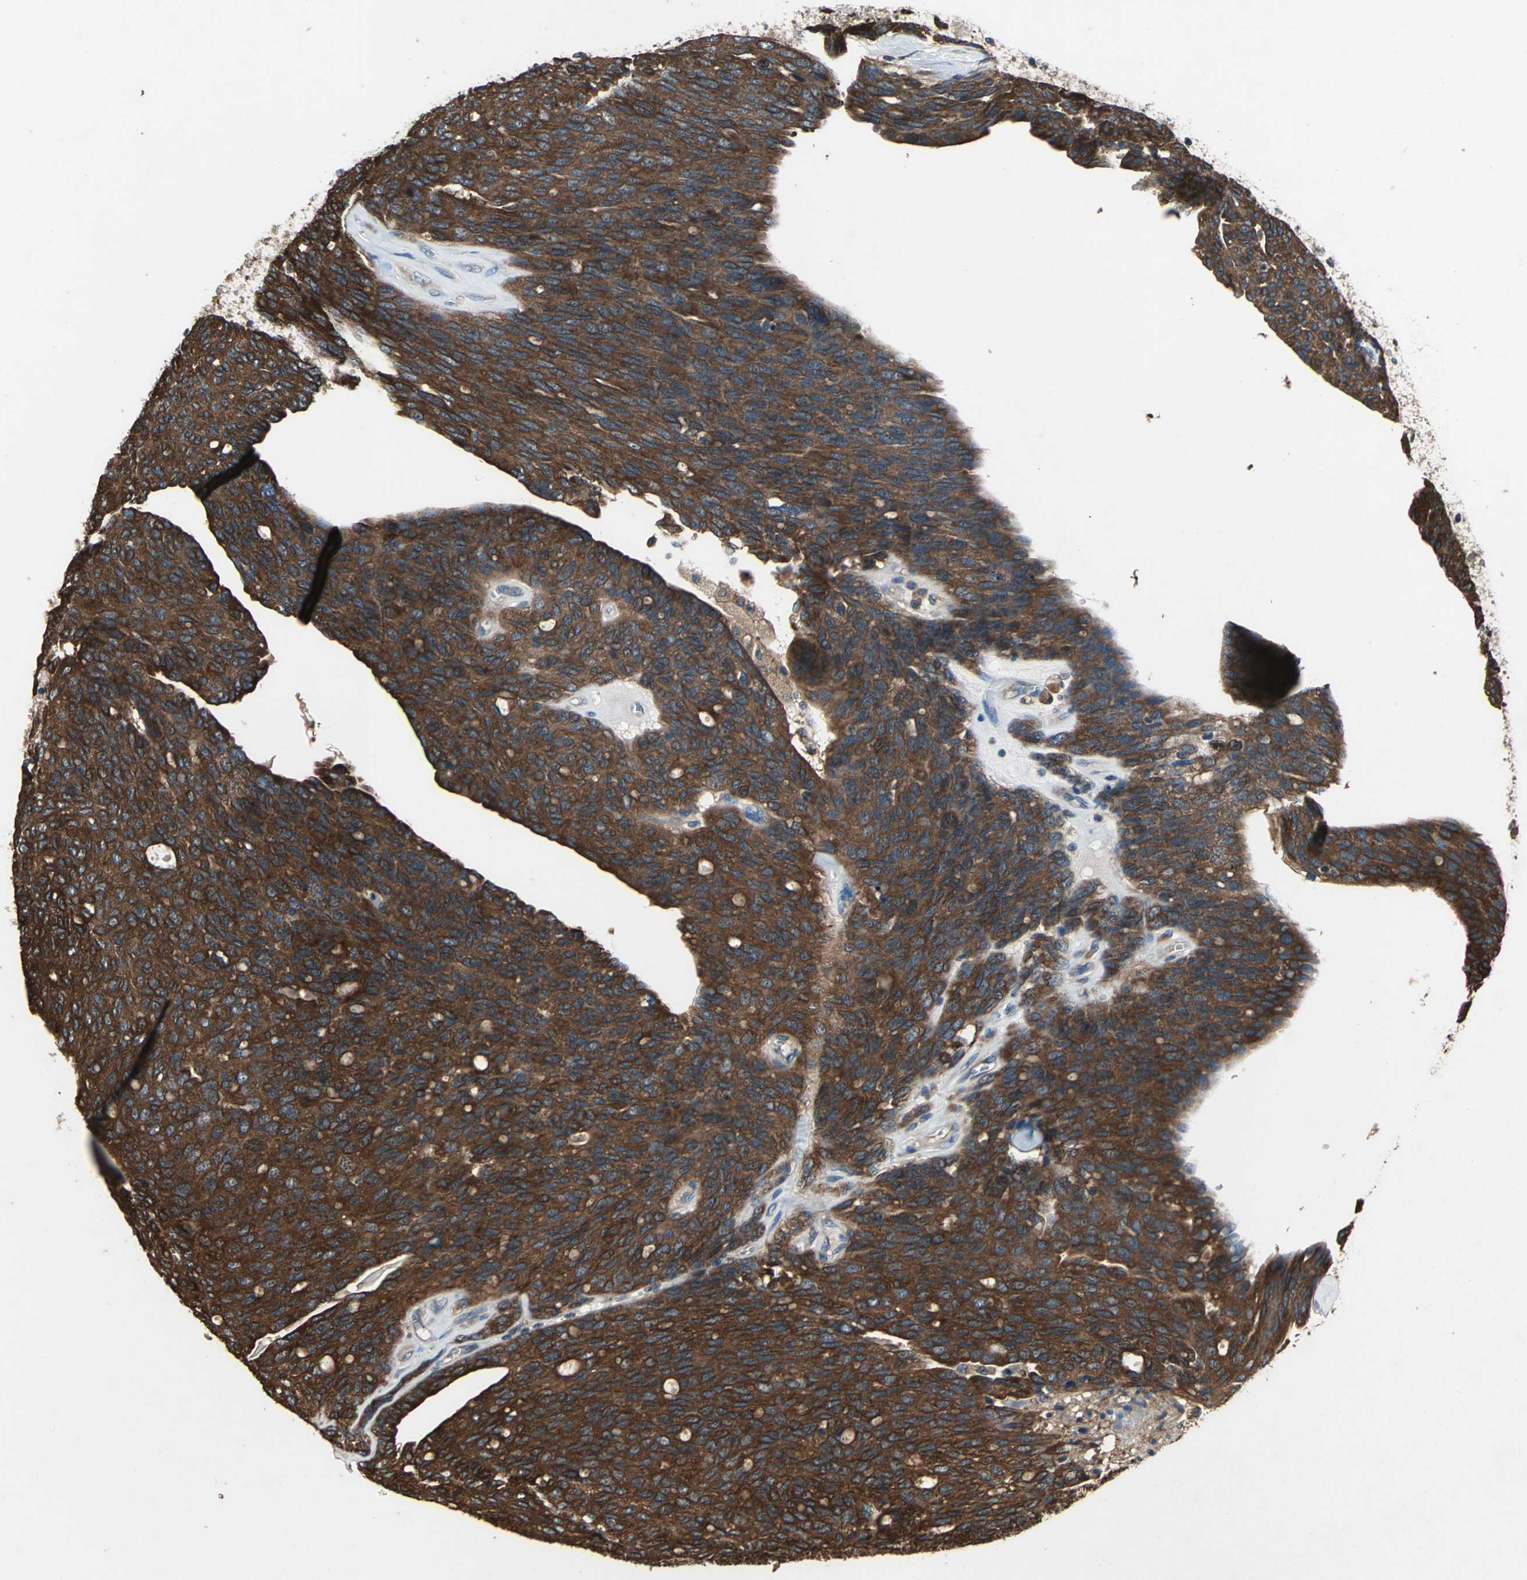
{"staining": {"intensity": "strong", "quantity": ">75%", "location": "cytoplasmic/membranous"}, "tissue": "ovarian cancer", "cell_type": "Tumor cells", "image_type": "cancer", "snomed": [{"axis": "morphology", "description": "Carcinoma, endometroid"}, {"axis": "topography", "description": "Ovary"}], "caption": "Protein staining of ovarian cancer tissue exhibits strong cytoplasmic/membranous positivity in about >75% of tumor cells.", "gene": "CAPN1", "patient": {"sex": "female", "age": 60}}